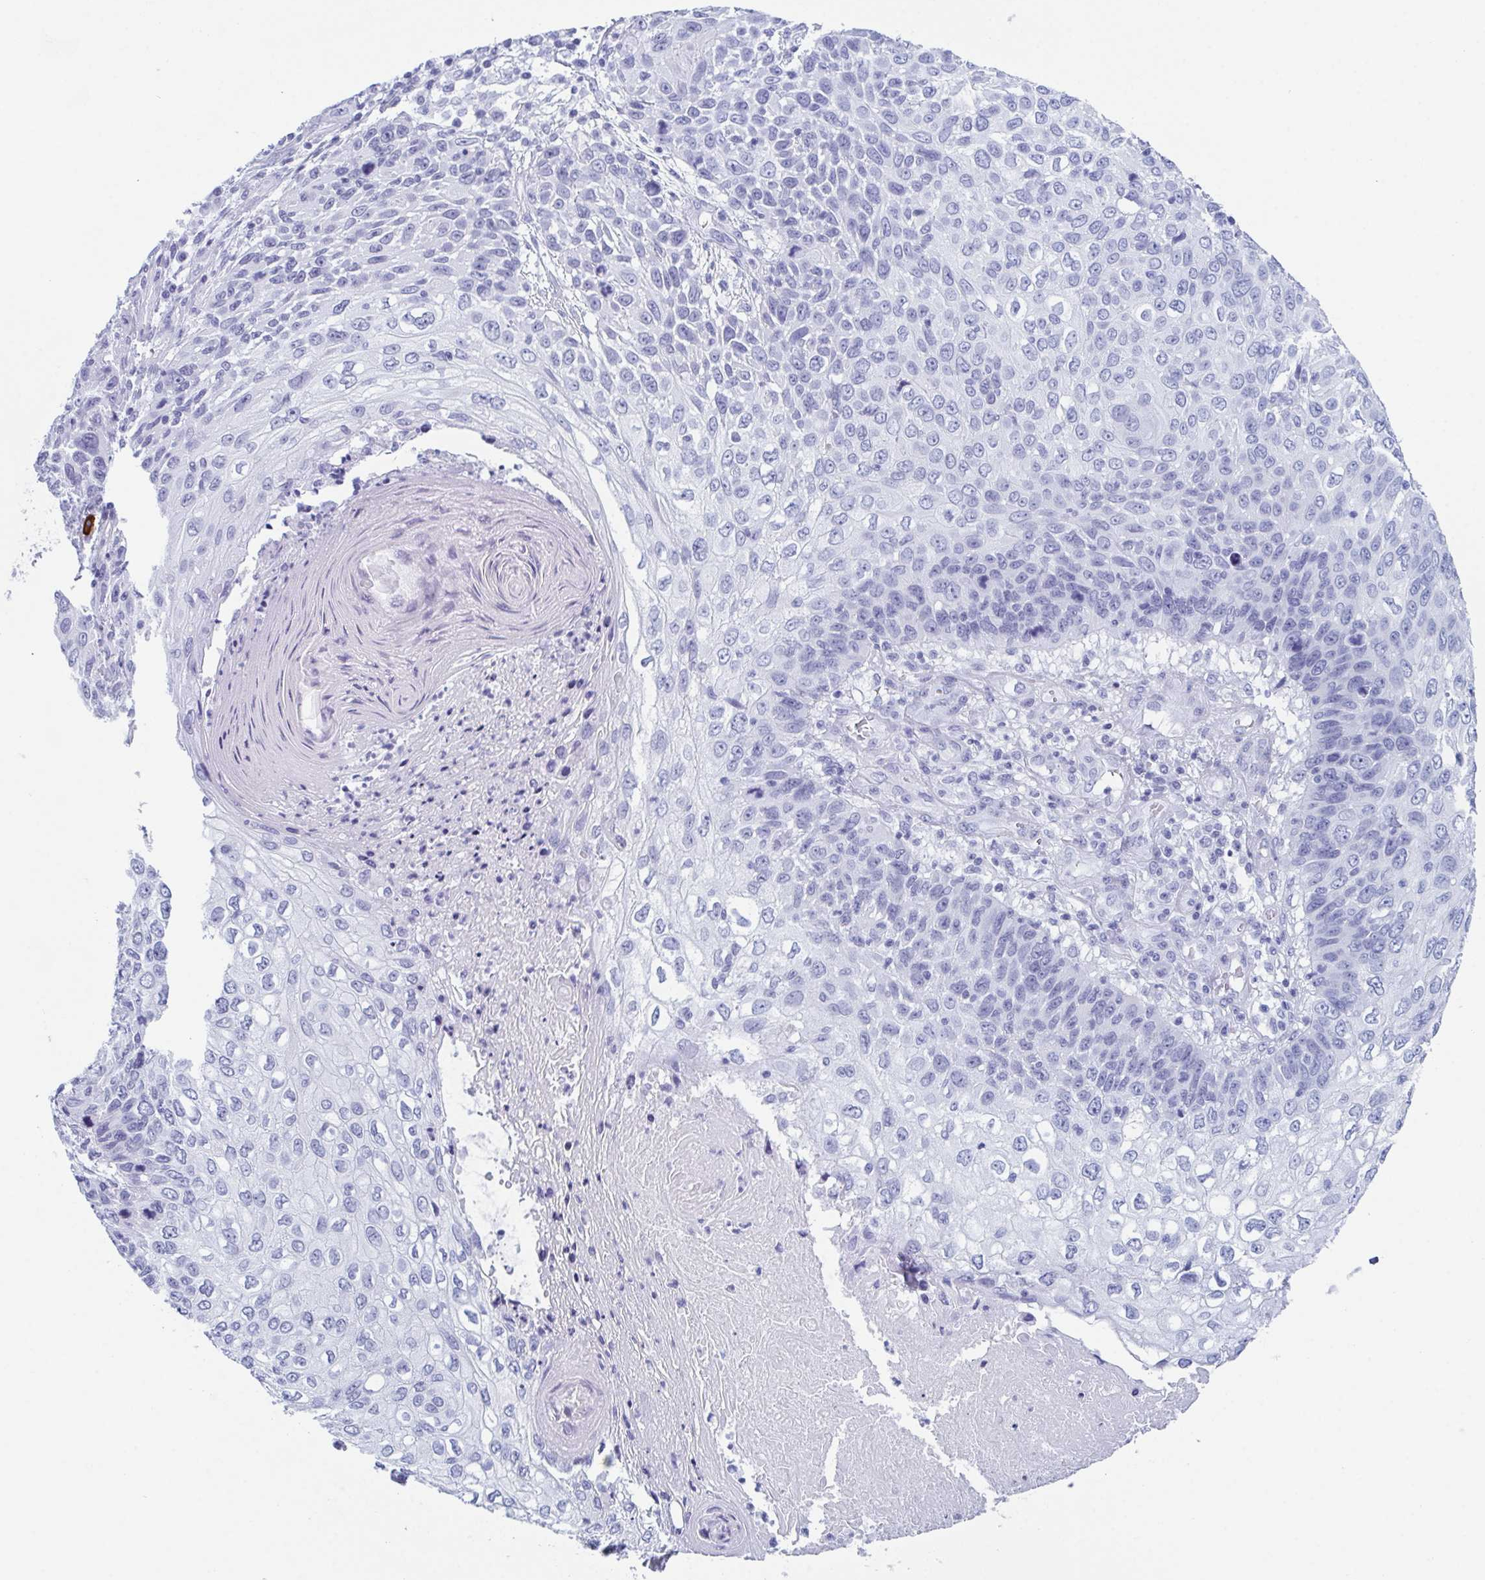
{"staining": {"intensity": "negative", "quantity": "none", "location": "none"}, "tissue": "skin cancer", "cell_type": "Tumor cells", "image_type": "cancer", "snomed": [{"axis": "morphology", "description": "Squamous cell carcinoma, NOS"}, {"axis": "topography", "description": "Skin"}], "caption": "Immunohistochemistry histopathology image of human skin cancer (squamous cell carcinoma) stained for a protein (brown), which exhibits no staining in tumor cells. The staining was performed using DAB (3,3'-diaminobenzidine) to visualize the protein expression in brown, while the nuclei were stained in blue with hematoxylin (Magnification: 20x).", "gene": "ZFP64", "patient": {"sex": "male", "age": 92}}